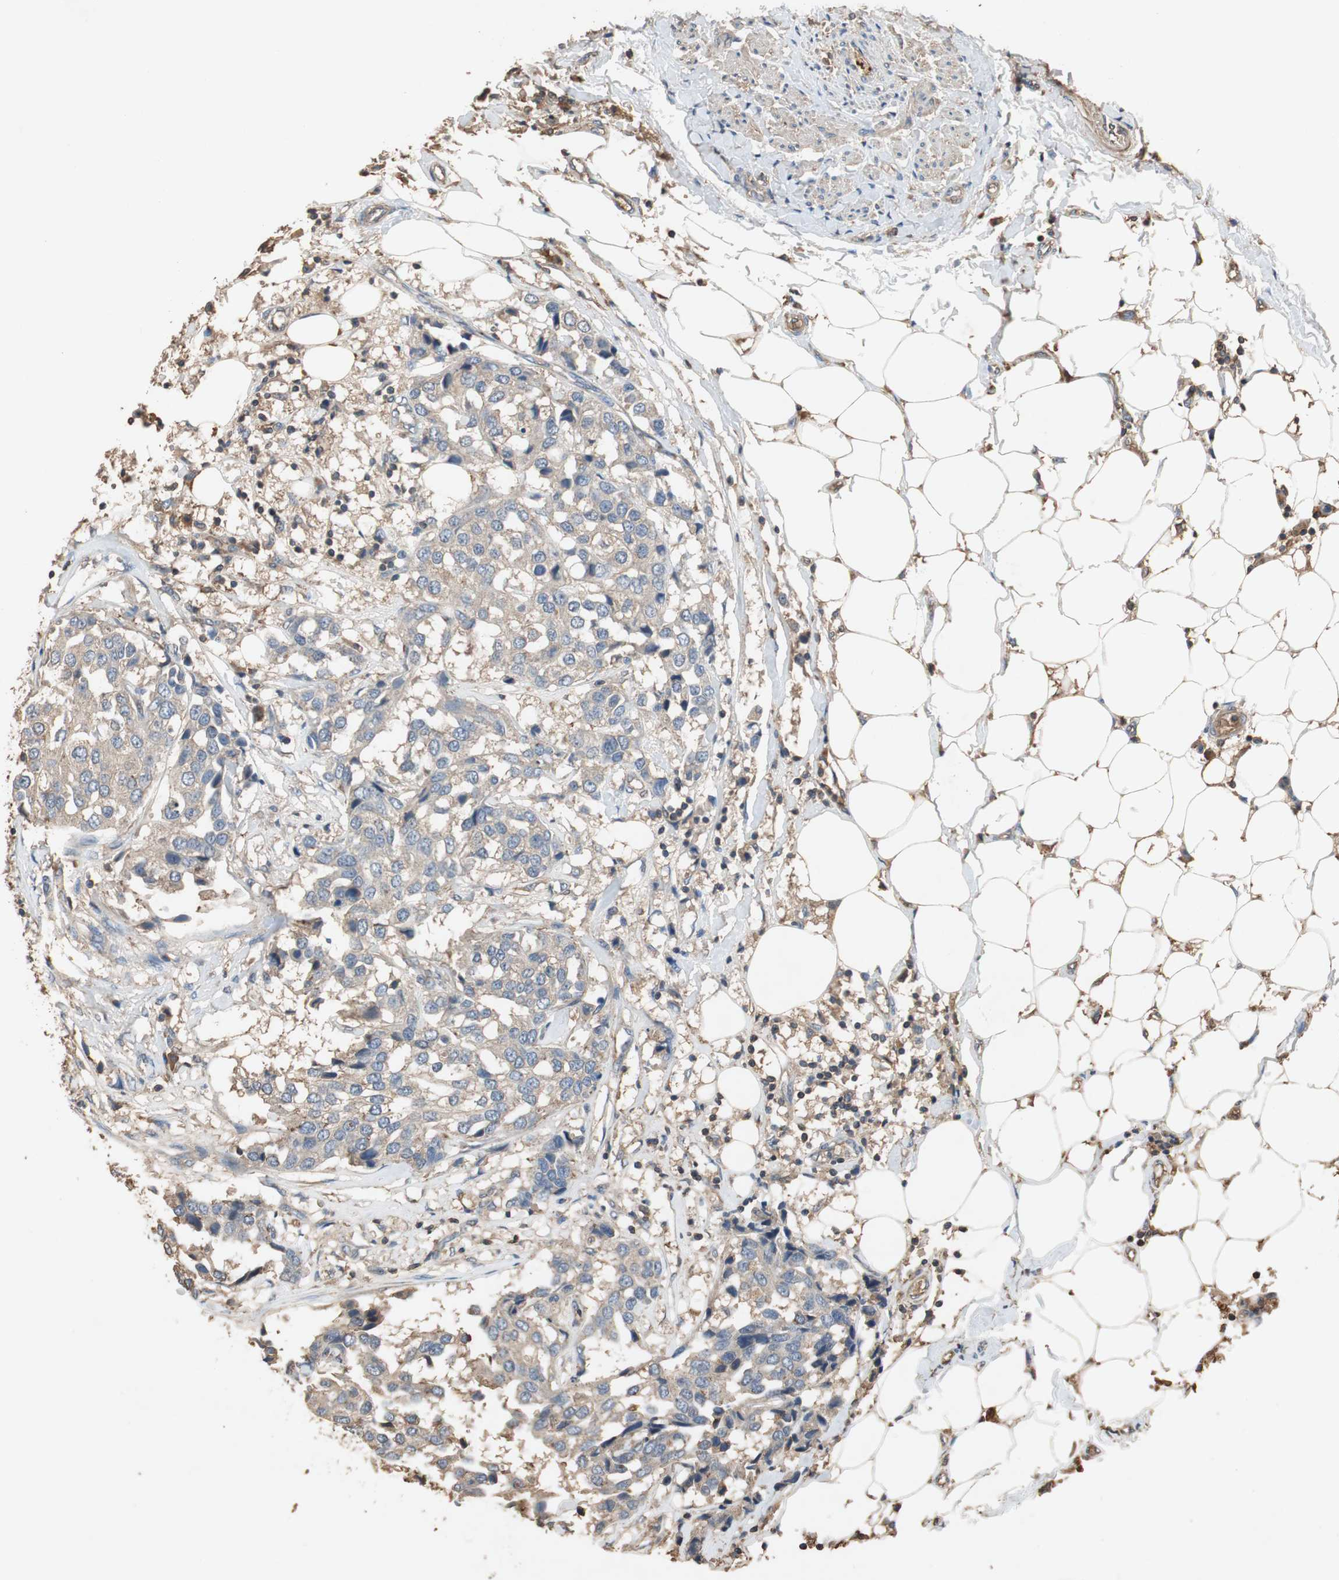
{"staining": {"intensity": "weak", "quantity": ">75%", "location": "cytoplasmic/membranous"}, "tissue": "breast cancer", "cell_type": "Tumor cells", "image_type": "cancer", "snomed": [{"axis": "morphology", "description": "Duct carcinoma"}, {"axis": "topography", "description": "Breast"}], "caption": "Immunohistochemical staining of human breast cancer (infiltrating ductal carcinoma) shows low levels of weak cytoplasmic/membranous staining in approximately >75% of tumor cells.", "gene": "TNFRSF14", "patient": {"sex": "female", "age": 80}}